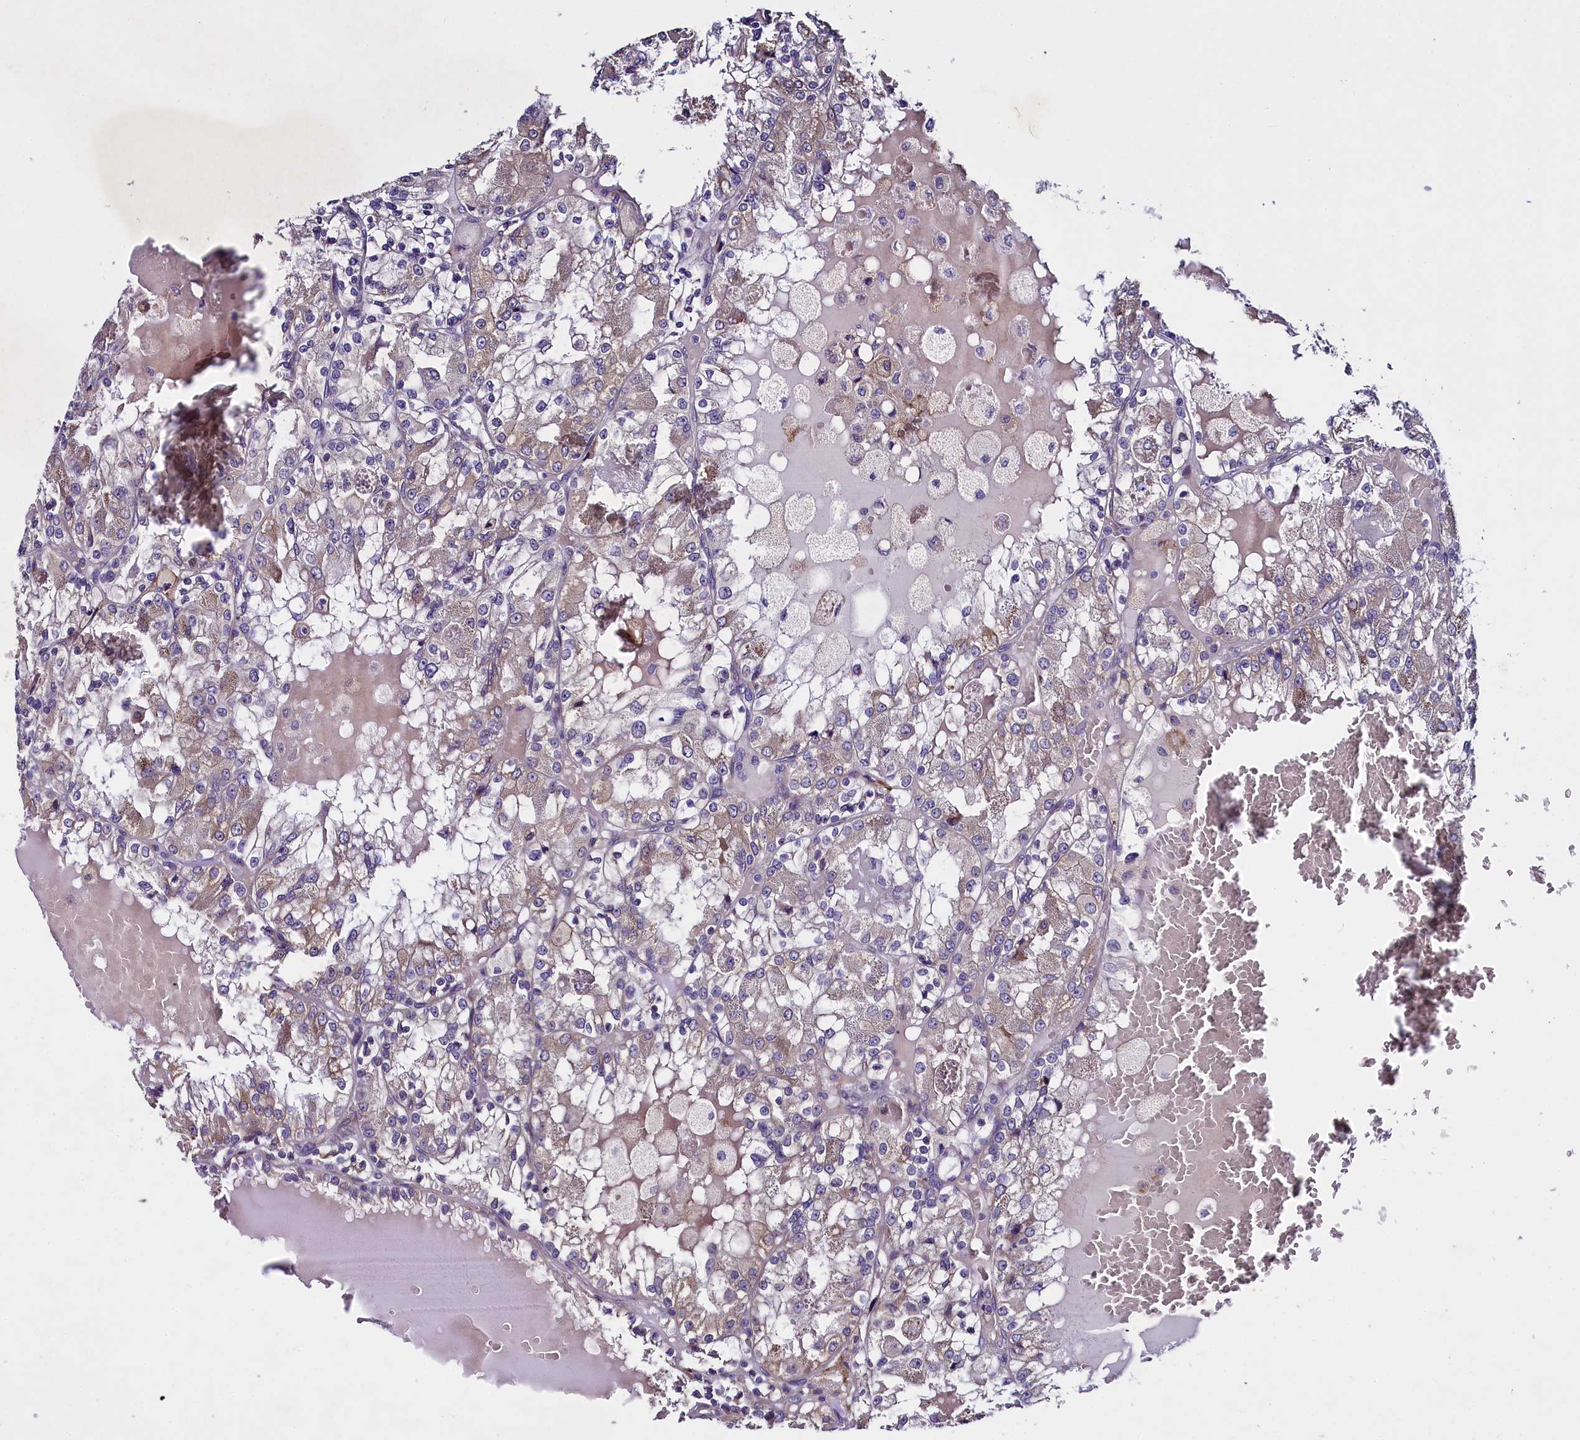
{"staining": {"intensity": "negative", "quantity": "none", "location": "none"}, "tissue": "renal cancer", "cell_type": "Tumor cells", "image_type": "cancer", "snomed": [{"axis": "morphology", "description": "Adenocarcinoma, NOS"}, {"axis": "topography", "description": "Kidney"}], "caption": "Immunohistochemistry of human renal cancer (adenocarcinoma) exhibits no expression in tumor cells.", "gene": "MRC2", "patient": {"sex": "female", "age": 56}}